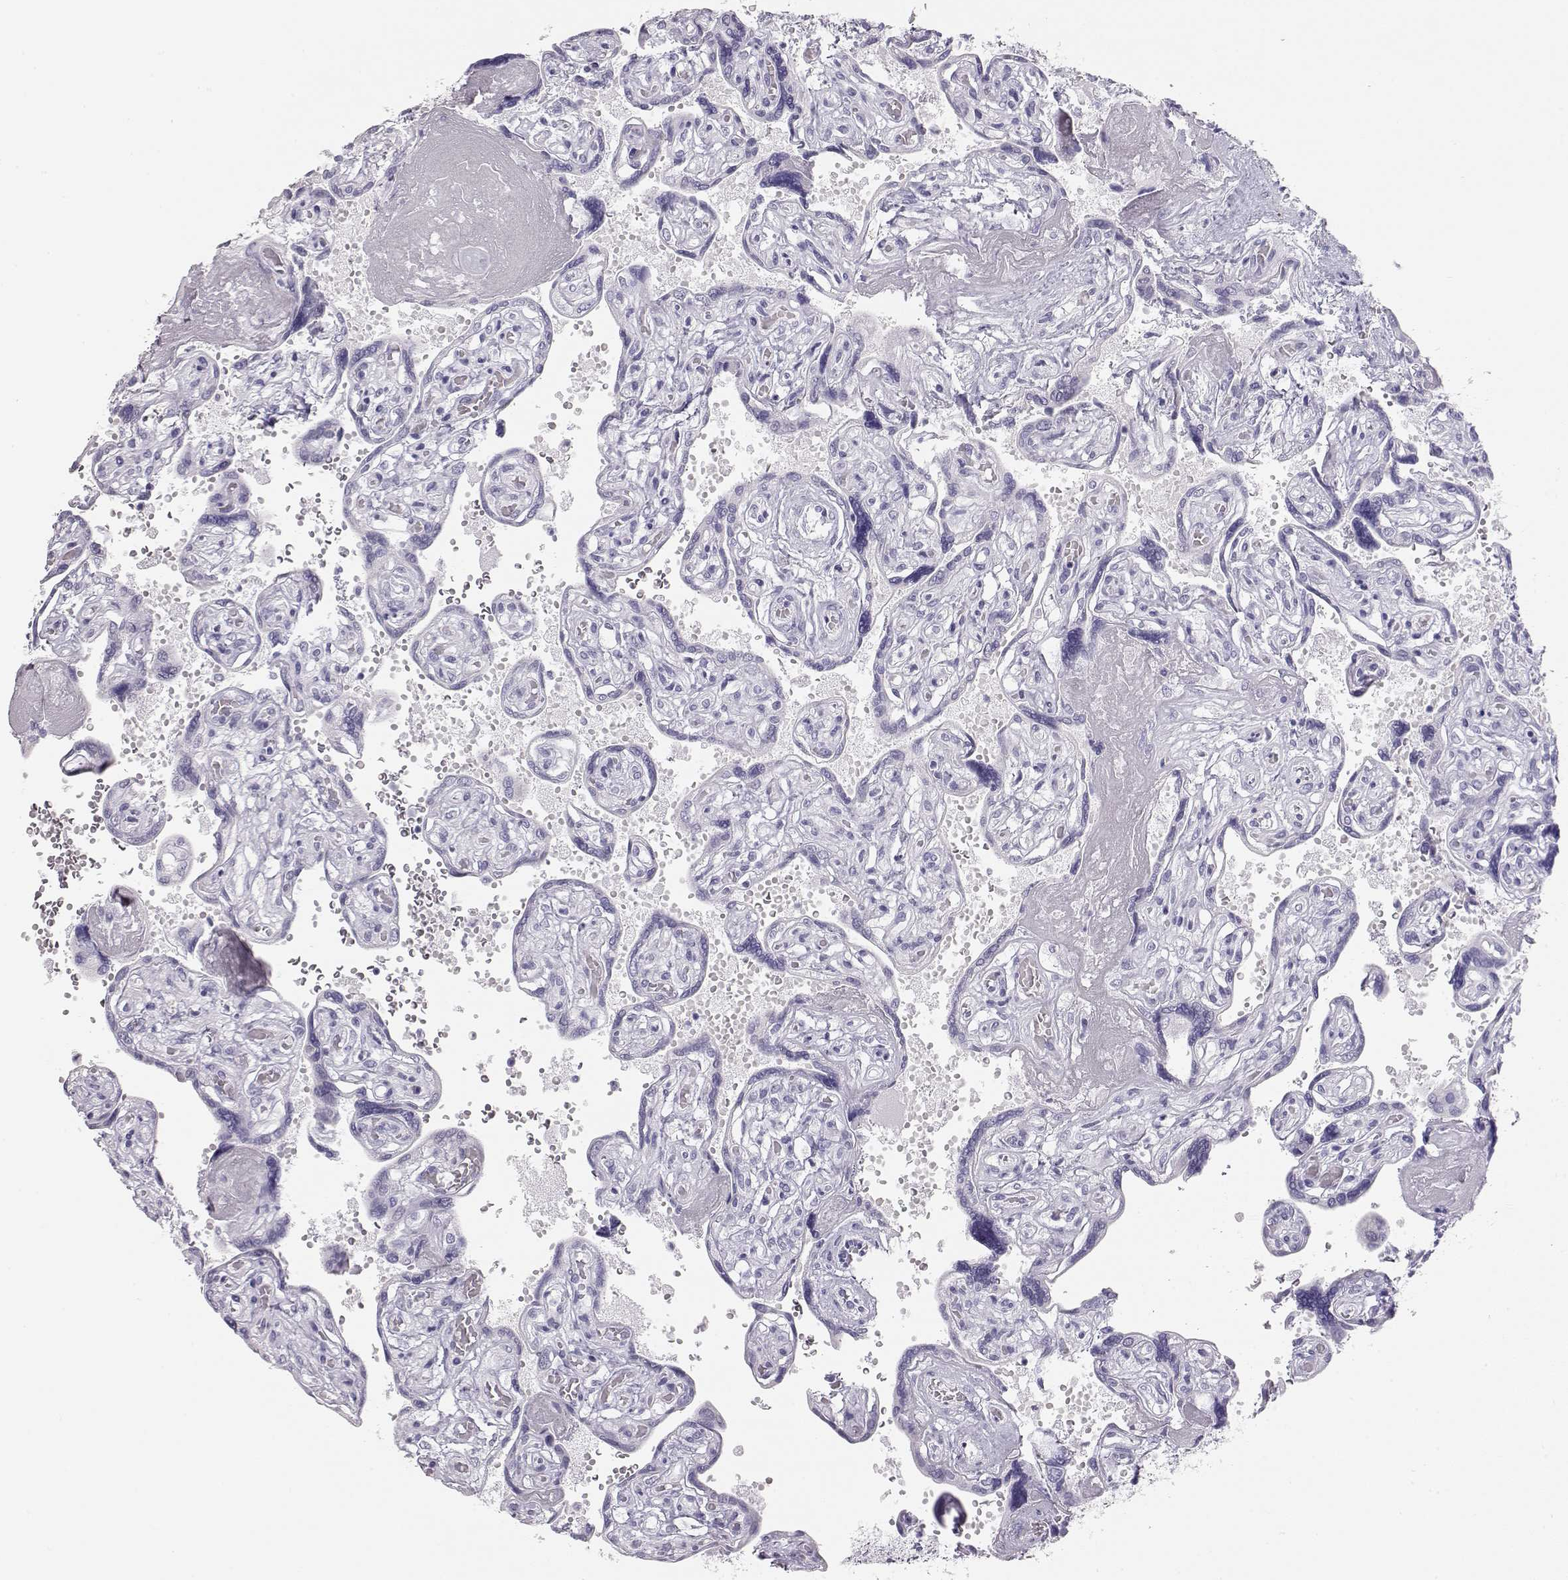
{"staining": {"intensity": "negative", "quantity": "none", "location": "none"}, "tissue": "placenta", "cell_type": "Decidual cells", "image_type": "normal", "snomed": [{"axis": "morphology", "description": "Normal tissue, NOS"}, {"axis": "topography", "description": "Placenta"}], "caption": "This photomicrograph is of benign placenta stained with immunohistochemistry (IHC) to label a protein in brown with the nuclei are counter-stained blue. There is no positivity in decidual cells.", "gene": "TKTL1", "patient": {"sex": "female", "age": 32}}